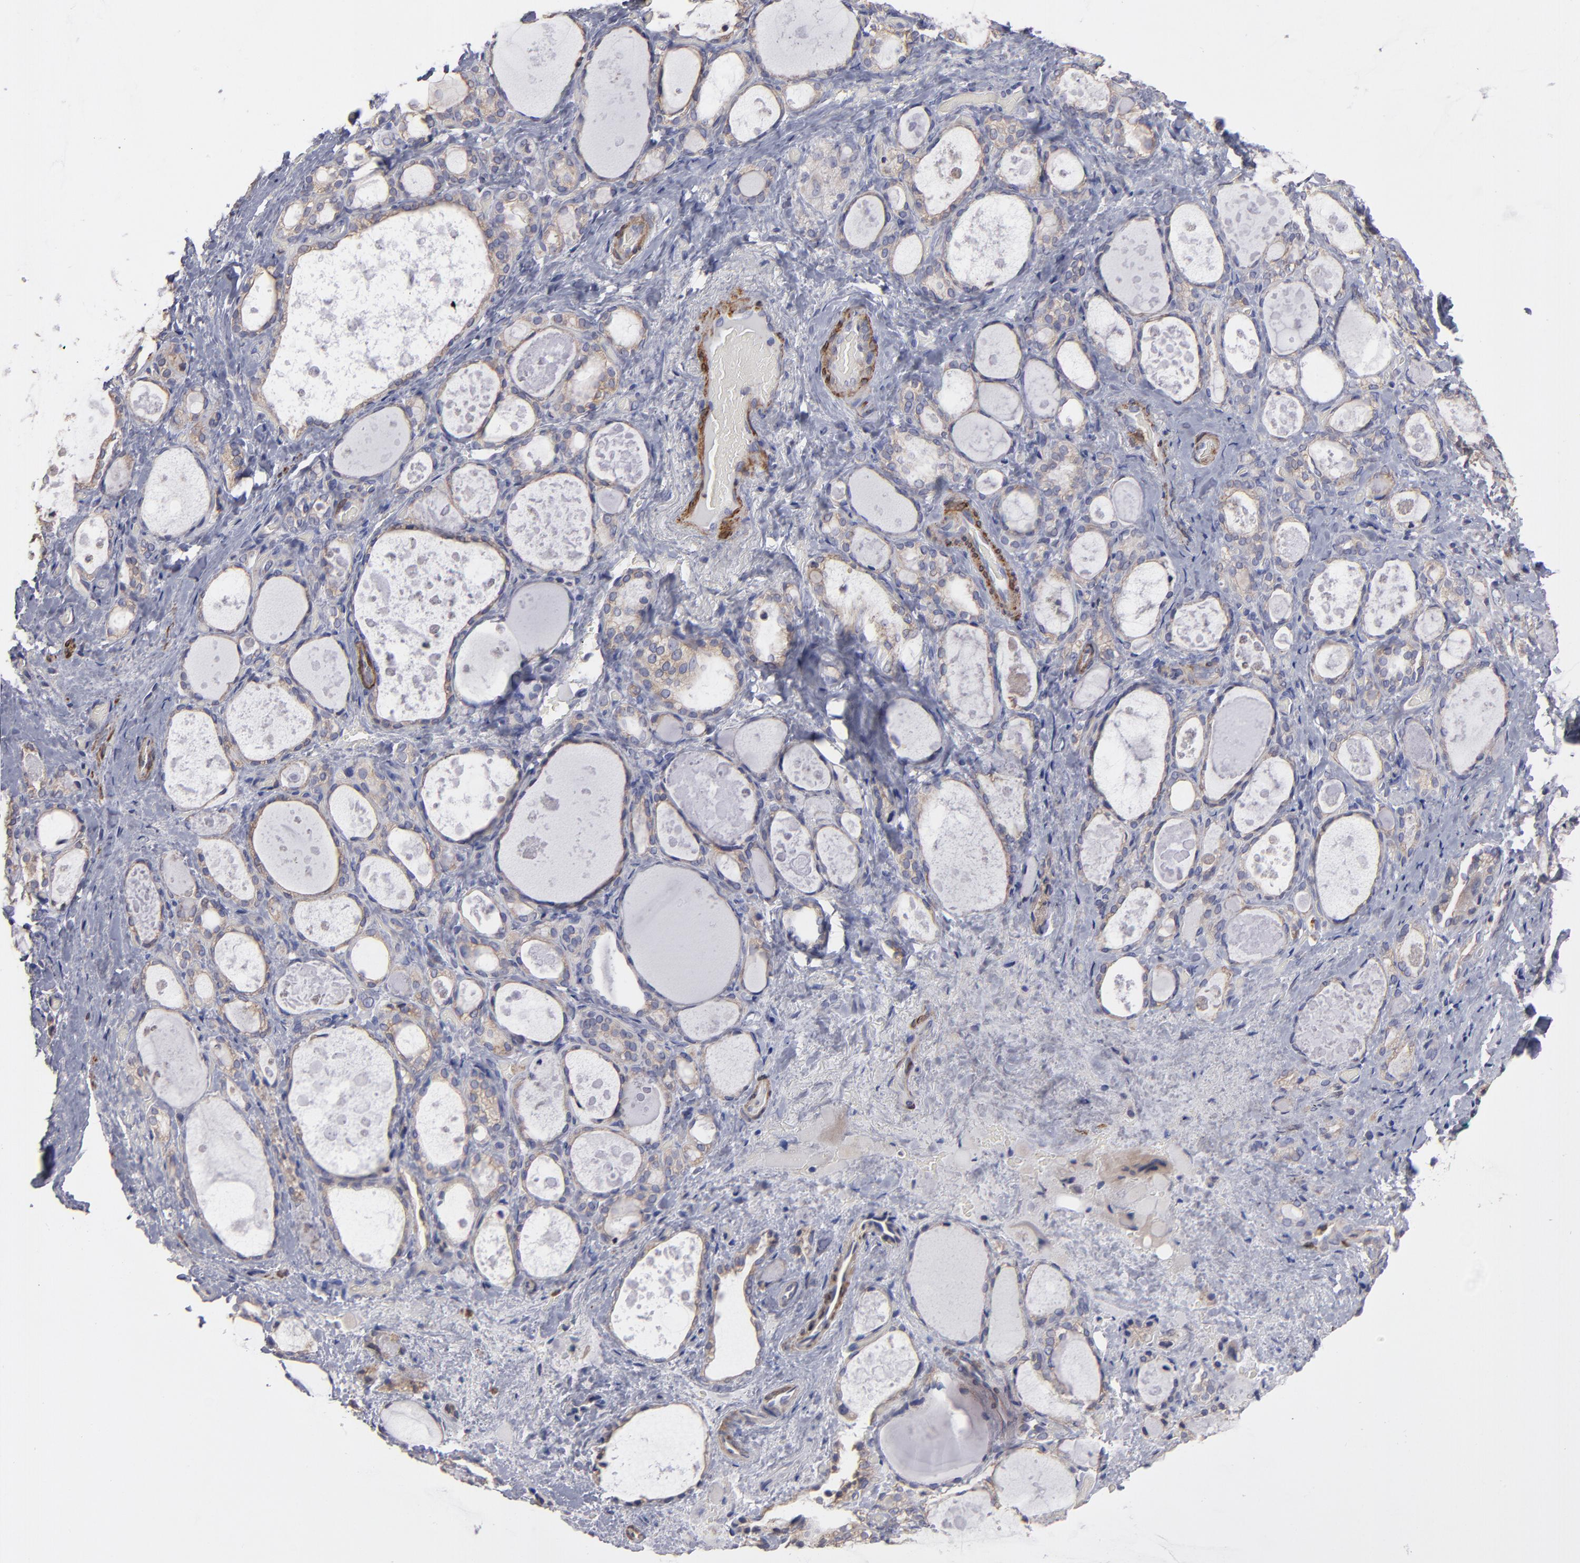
{"staining": {"intensity": "weak", "quantity": ">75%", "location": "cytoplasmic/membranous"}, "tissue": "thyroid gland", "cell_type": "Glandular cells", "image_type": "normal", "snomed": [{"axis": "morphology", "description": "Normal tissue, NOS"}, {"axis": "topography", "description": "Thyroid gland"}], "caption": "Immunohistochemical staining of unremarkable human thyroid gland exhibits low levels of weak cytoplasmic/membranous expression in about >75% of glandular cells. (DAB = brown stain, brightfield microscopy at high magnification).", "gene": "SLMAP", "patient": {"sex": "female", "age": 75}}